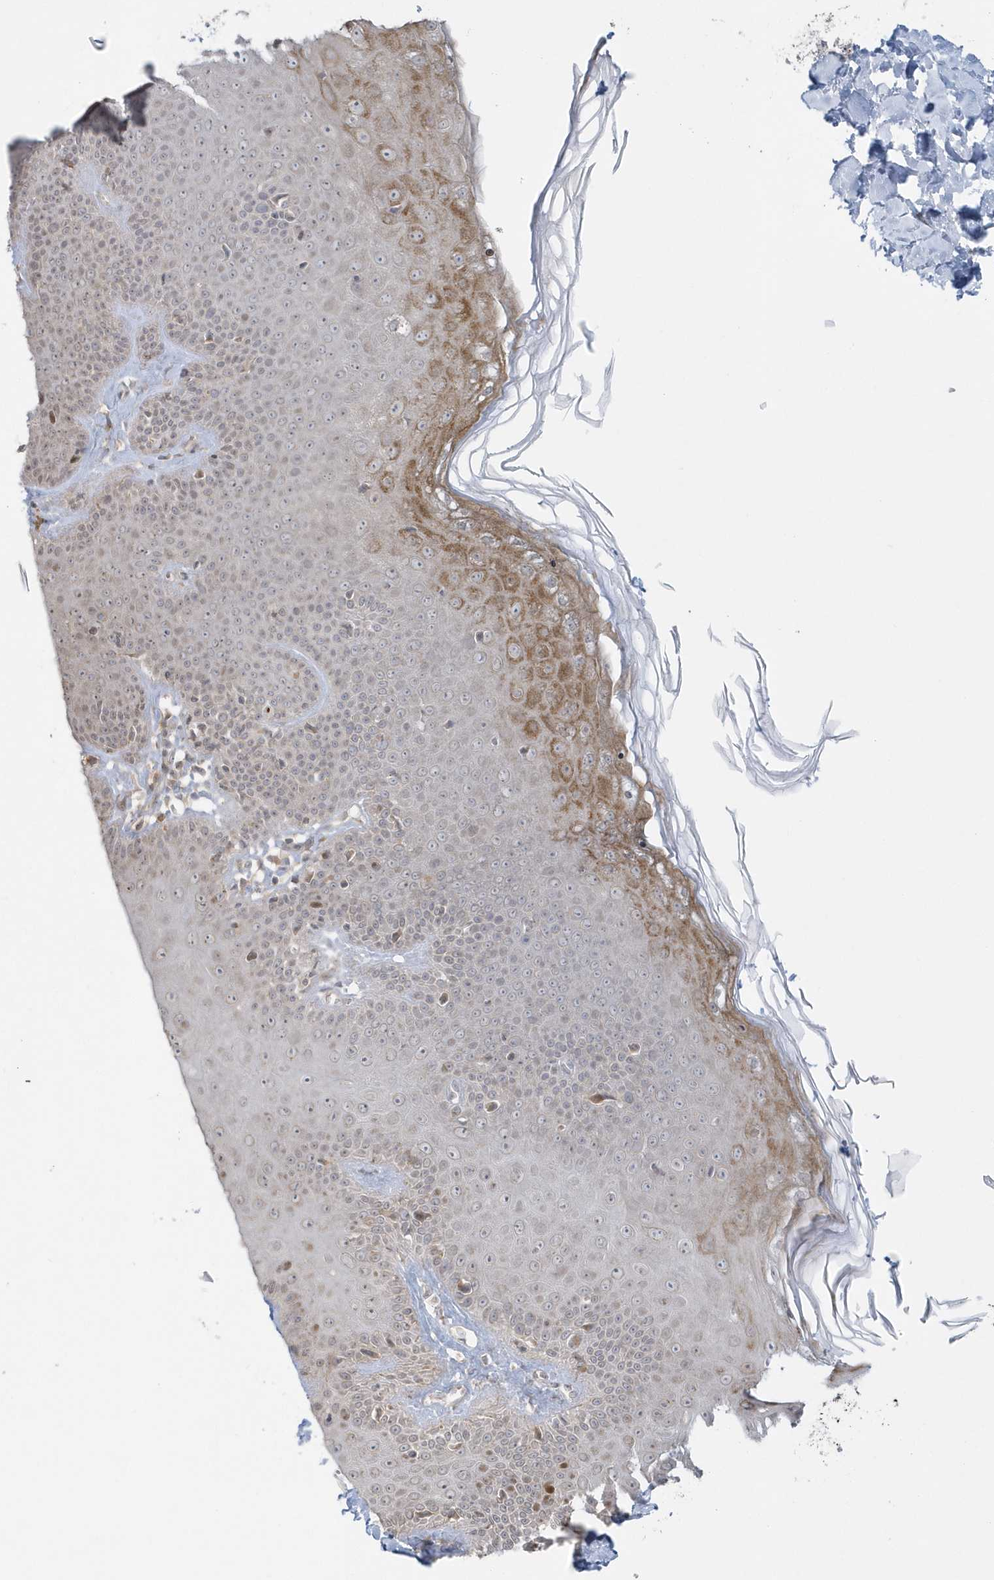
{"staining": {"intensity": "negative", "quantity": "none", "location": "none"}, "tissue": "skin", "cell_type": "Fibroblasts", "image_type": "normal", "snomed": [{"axis": "morphology", "description": "Normal tissue, NOS"}, {"axis": "topography", "description": "Skin"}], "caption": "Benign skin was stained to show a protein in brown. There is no significant staining in fibroblasts. The staining was performed using DAB (3,3'-diaminobenzidine) to visualize the protein expression in brown, while the nuclei were stained in blue with hematoxylin (Magnification: 20x).", "gene": "BLTP3A", "patient": {"sex": "male", "age": 52}}